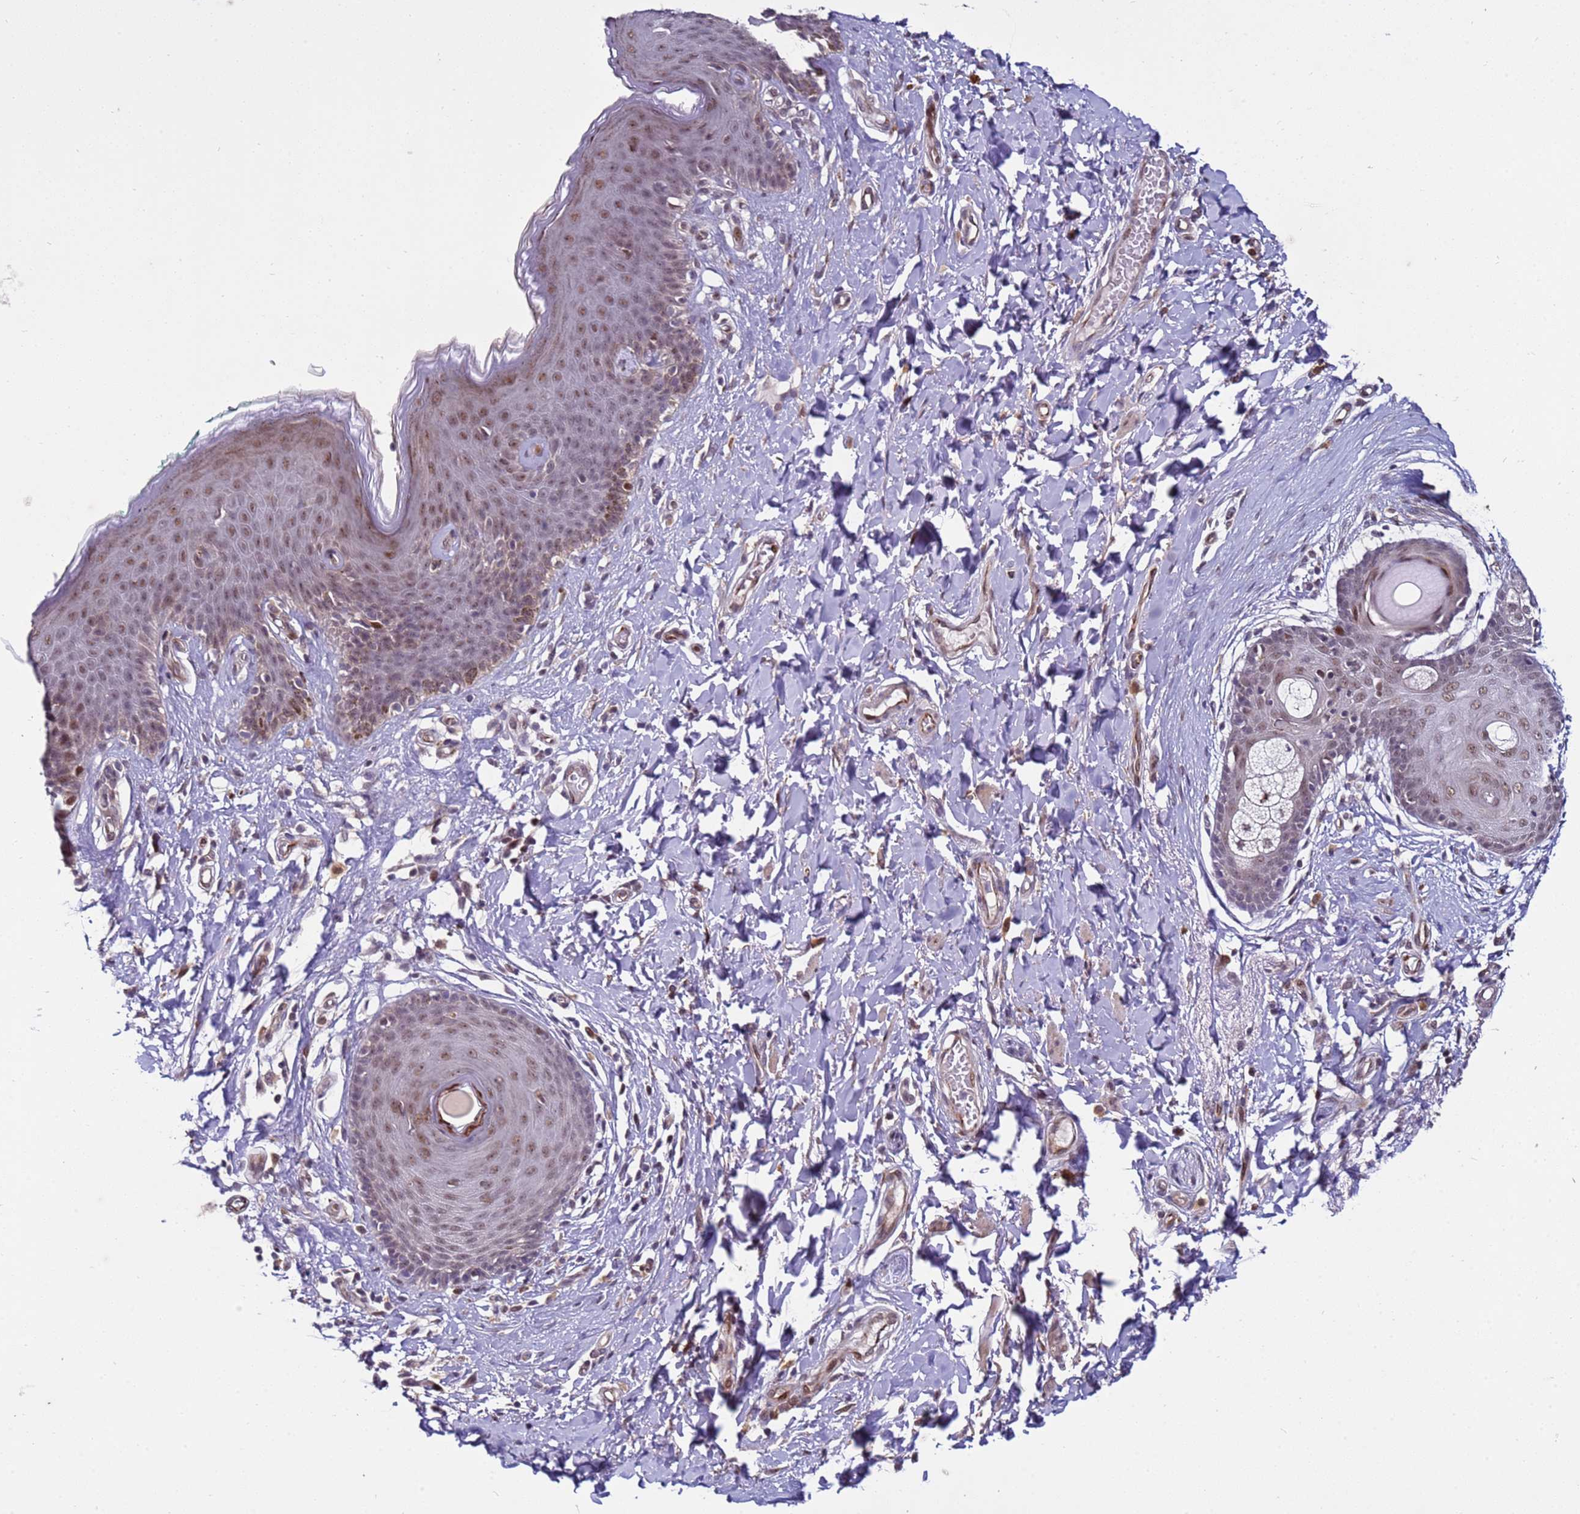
{"staining": {"intensity": "moderate", "quantity": ">75%", "location": "nuclear"}, "tissue": "skin", "cell_type": "Epidermal cells", "image_type": "normal", "snomed": [{"axis": "morphology", "description": "Normal tissue, NOS"}, {"axis": "topography", "description": "Vulva"}], "caption": "This histopathology image exhibits normal skin stained with immunohistochemistry to label a protein in brown. The nuclear of epidermal cells show moderate positivity for the protein. Nuclei are counter-stained blue.", "gene": "SHC3", "patient": {"sex": "female", "age": 66}}